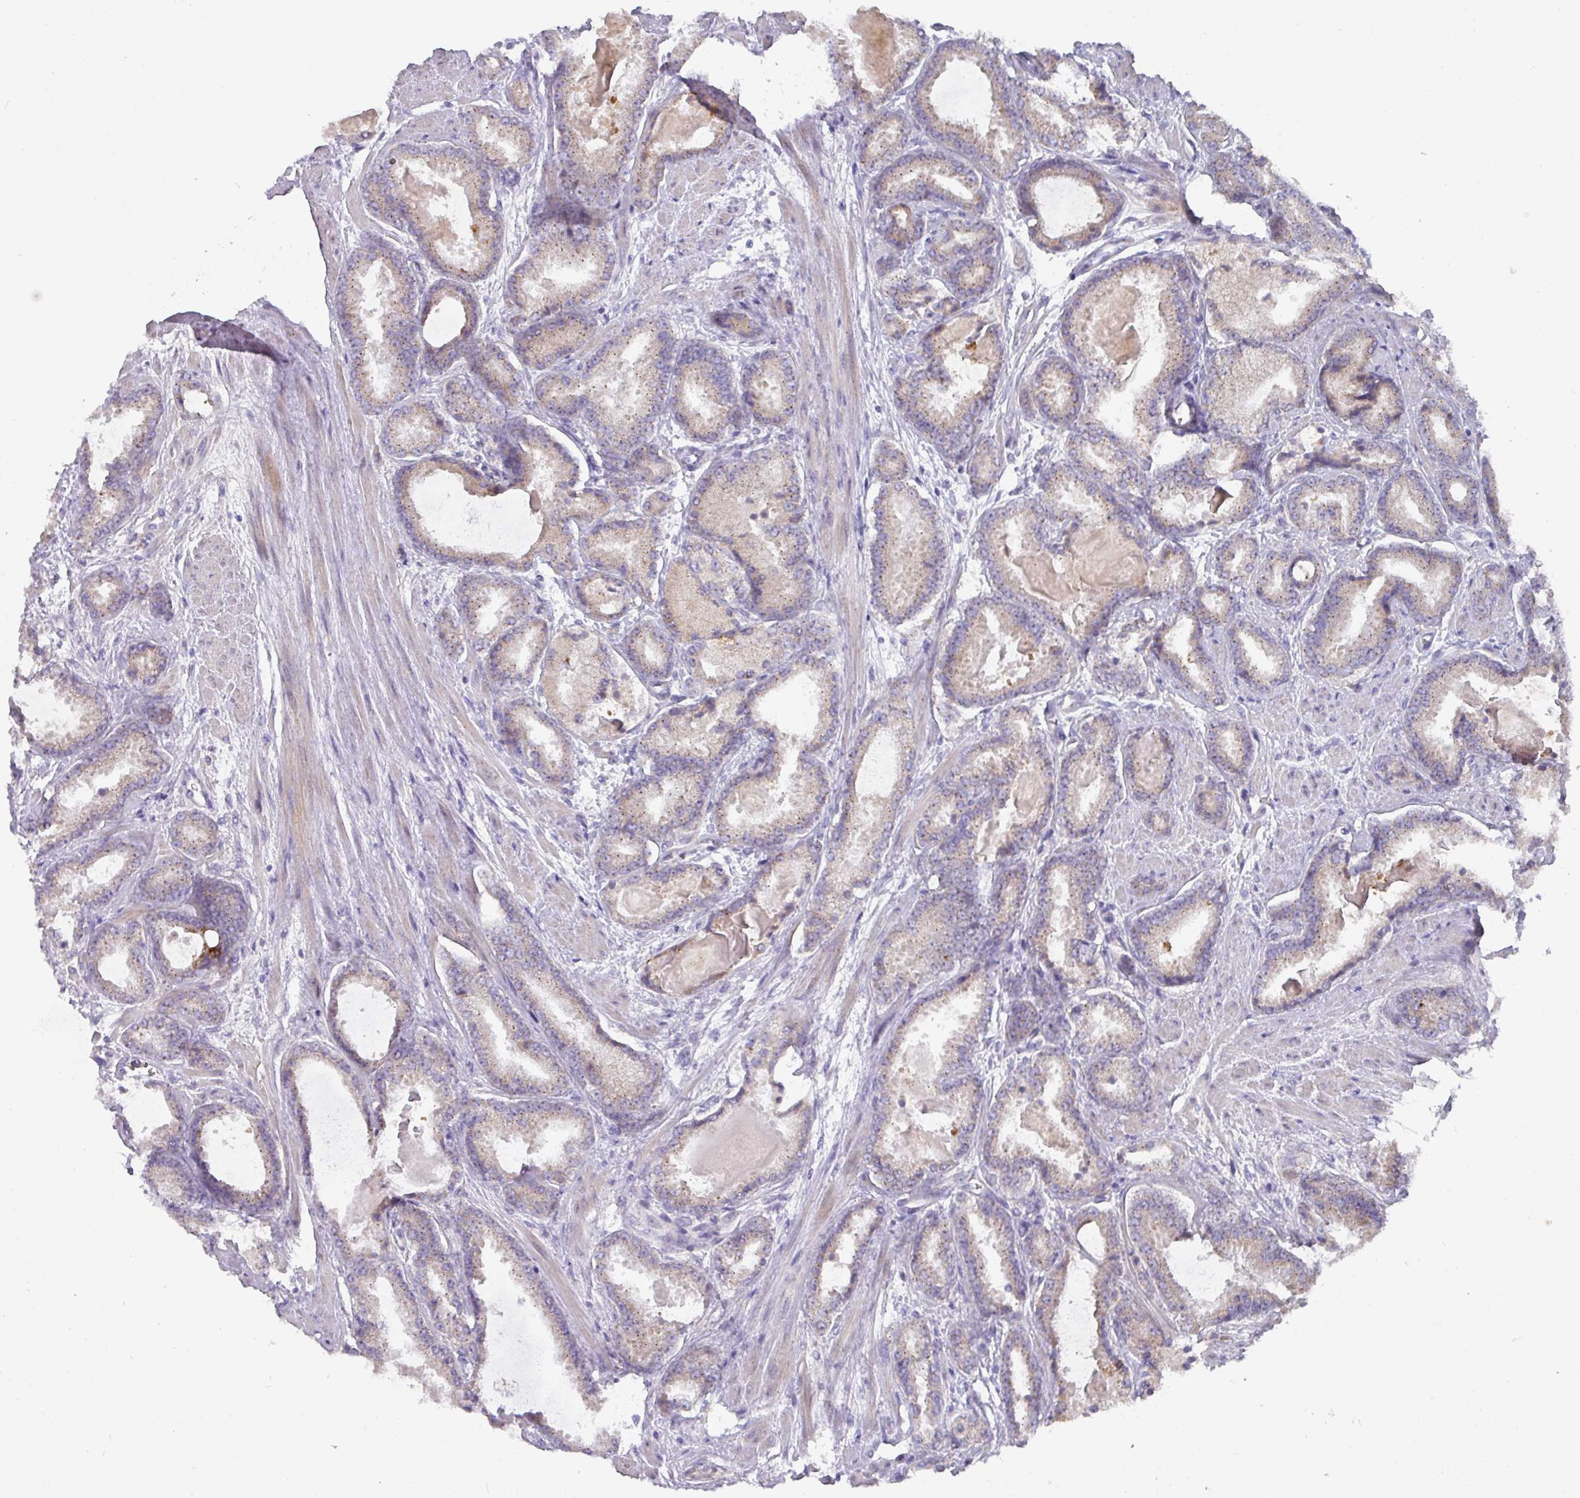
{"staining": {"intensity": "weak", "quantity": "25%-75%", "location": "cytoplasmic/membranous"}, "tissue": "prostate cancer", "cell_type": "Tumor cells", "image_type": "cancer", "snomed": [{"axis": "morphology", "description": "Adenocarcinoma, Low grade"}, {"axis": "topography", "description": "Prostate"}], "caption": "The micrograph exhibits a brown stain indicating the presence of a protein in the cytoplasmic/membranous of tumor cells in prostate cancer (low-grade adenocarcinoma).", "gene": "IL4R", "patient": {"sex": "male", "age": 62}}